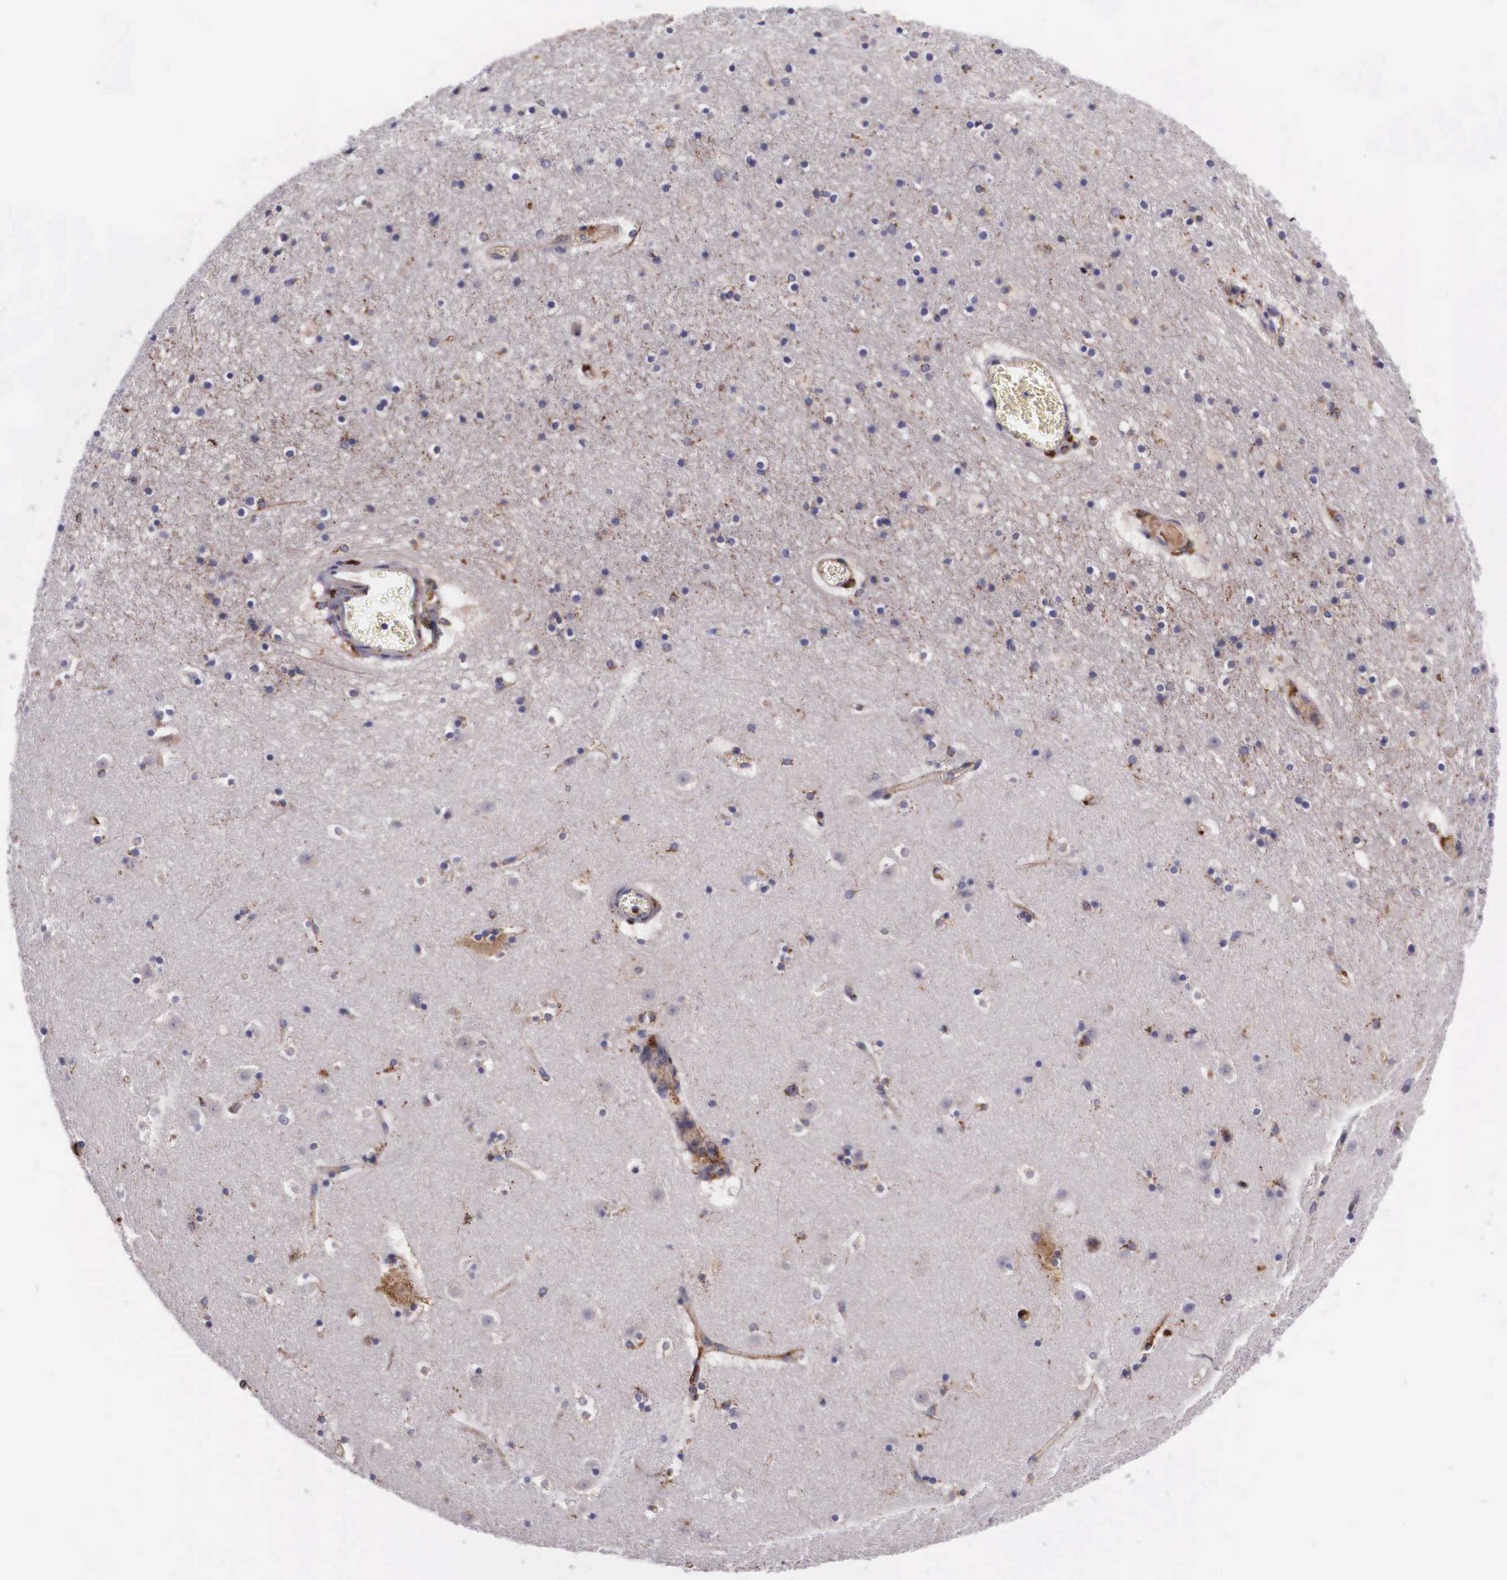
{"staining": {"intensity": "negative", "quantity": "none", "location": "none"}, "tissue": "caudate", "cell_type": "Glial cells", "image_type": "normal", "snomed": [{"axis": "morphology", "description": "Normal tissue, NOS"}, {"axis": "topography", "description": "Lateral ventricle wall"}], "caption": "High magnification brightfield microscopy of unremarkable caudate stained with DAB (3,3'-diaminobenzidine) (brown) and counterstained with hematoxylin (blue): glial cells show no significant positivity. The staining was performed using DAB to visualize the protein expression in brown, while the nuclei were stained in blue with hematoxylin (Magnification: 20x).", "gene": "NAGA", "patient": {"sex": "male", "age": 45}}